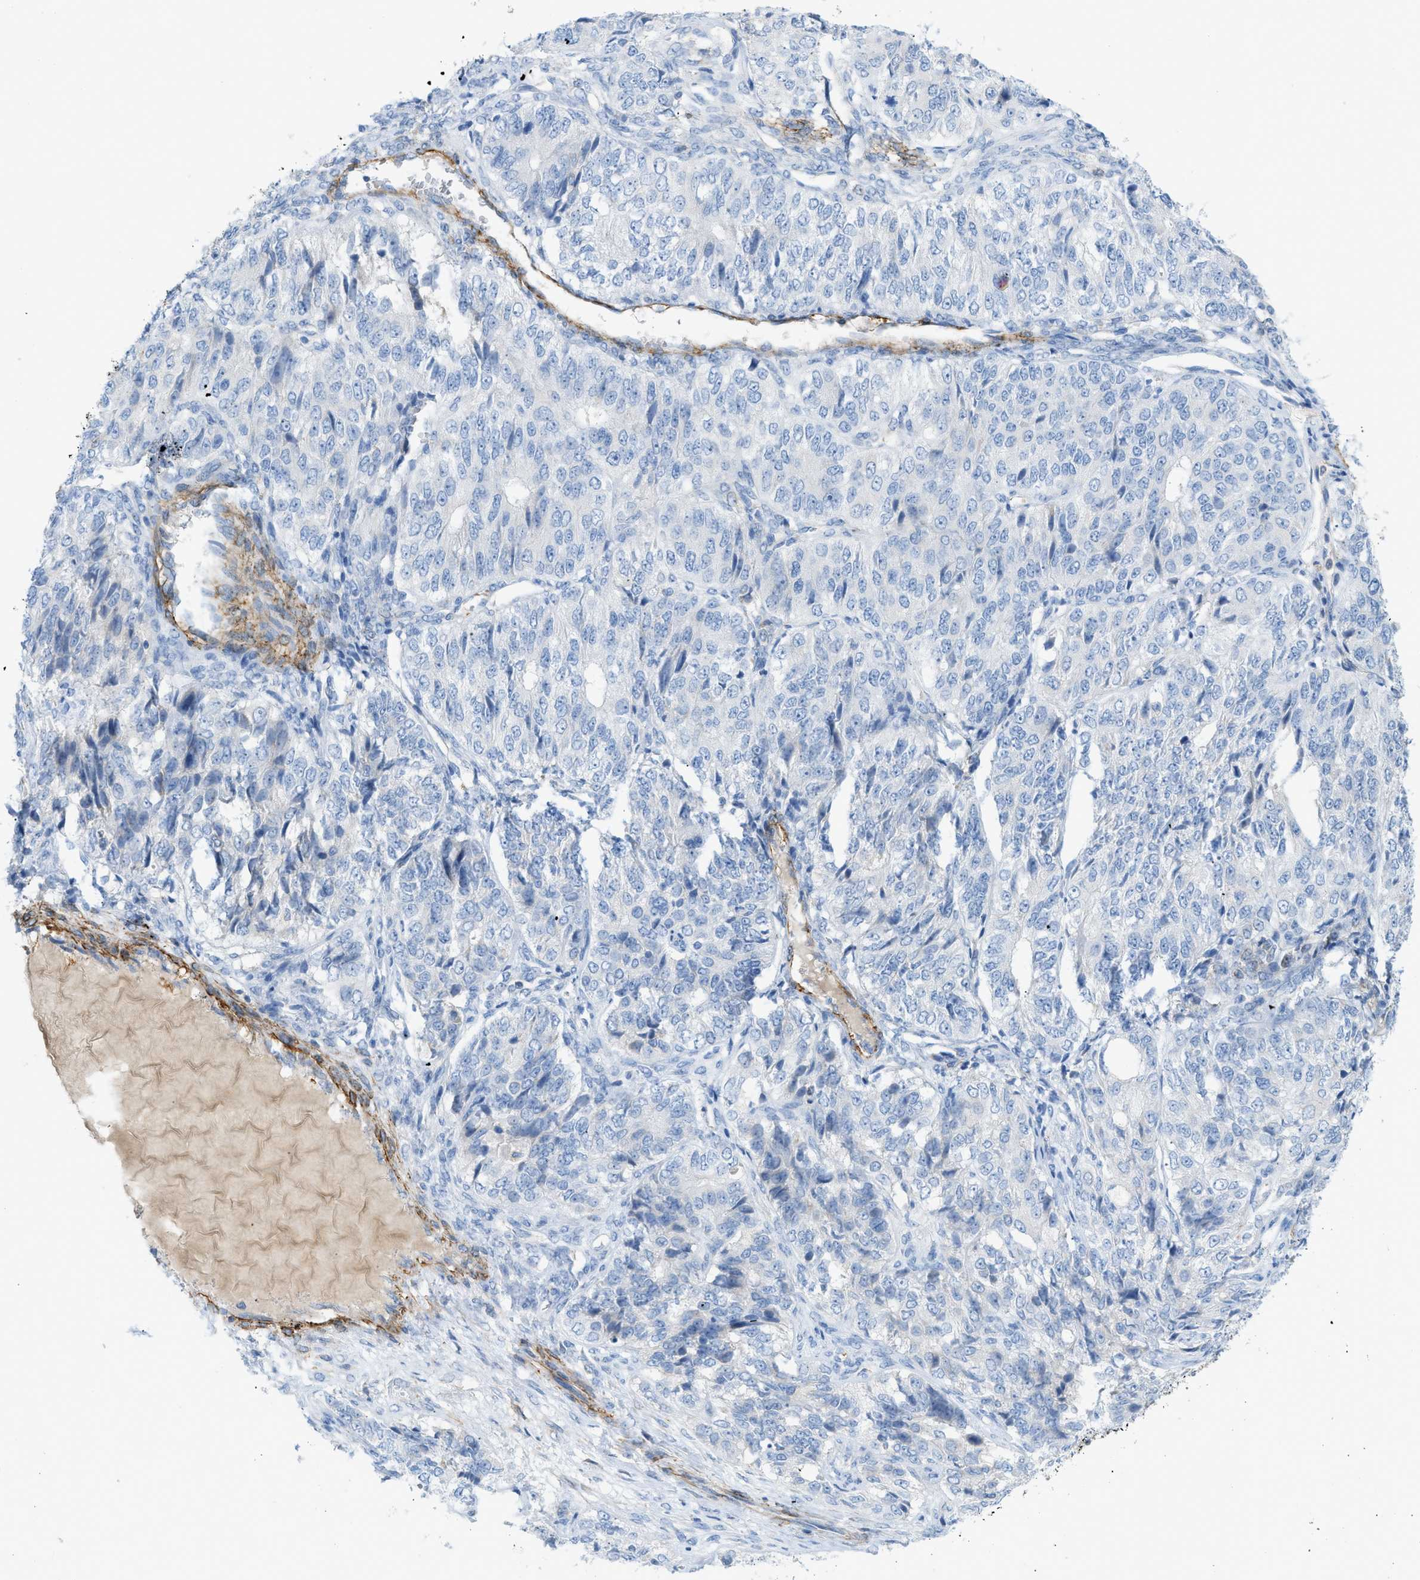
{"staining": {"intensity": "negative", "quantity": "none", "location": "none"}, "tissue": "ovarian cancer", "cell_type": "Tumor cells", "image_type": "cancer", "snomed": [{"axis": "morphology", "description": "Carcinoma, endometroid"}, {"axis": "topography", "description": "Ovary"}], "caption": "Ovarian cancer (endometroid carcinoma) was stained to show a protein in brown. There is no significant positivity in tumor cells. (DAB (3,3'-diaminobenzidine) immunohistochemistry with hematoxylin counter stain).", "gene": "MYH11", "patient": {"sex": "female", "age": 51}}